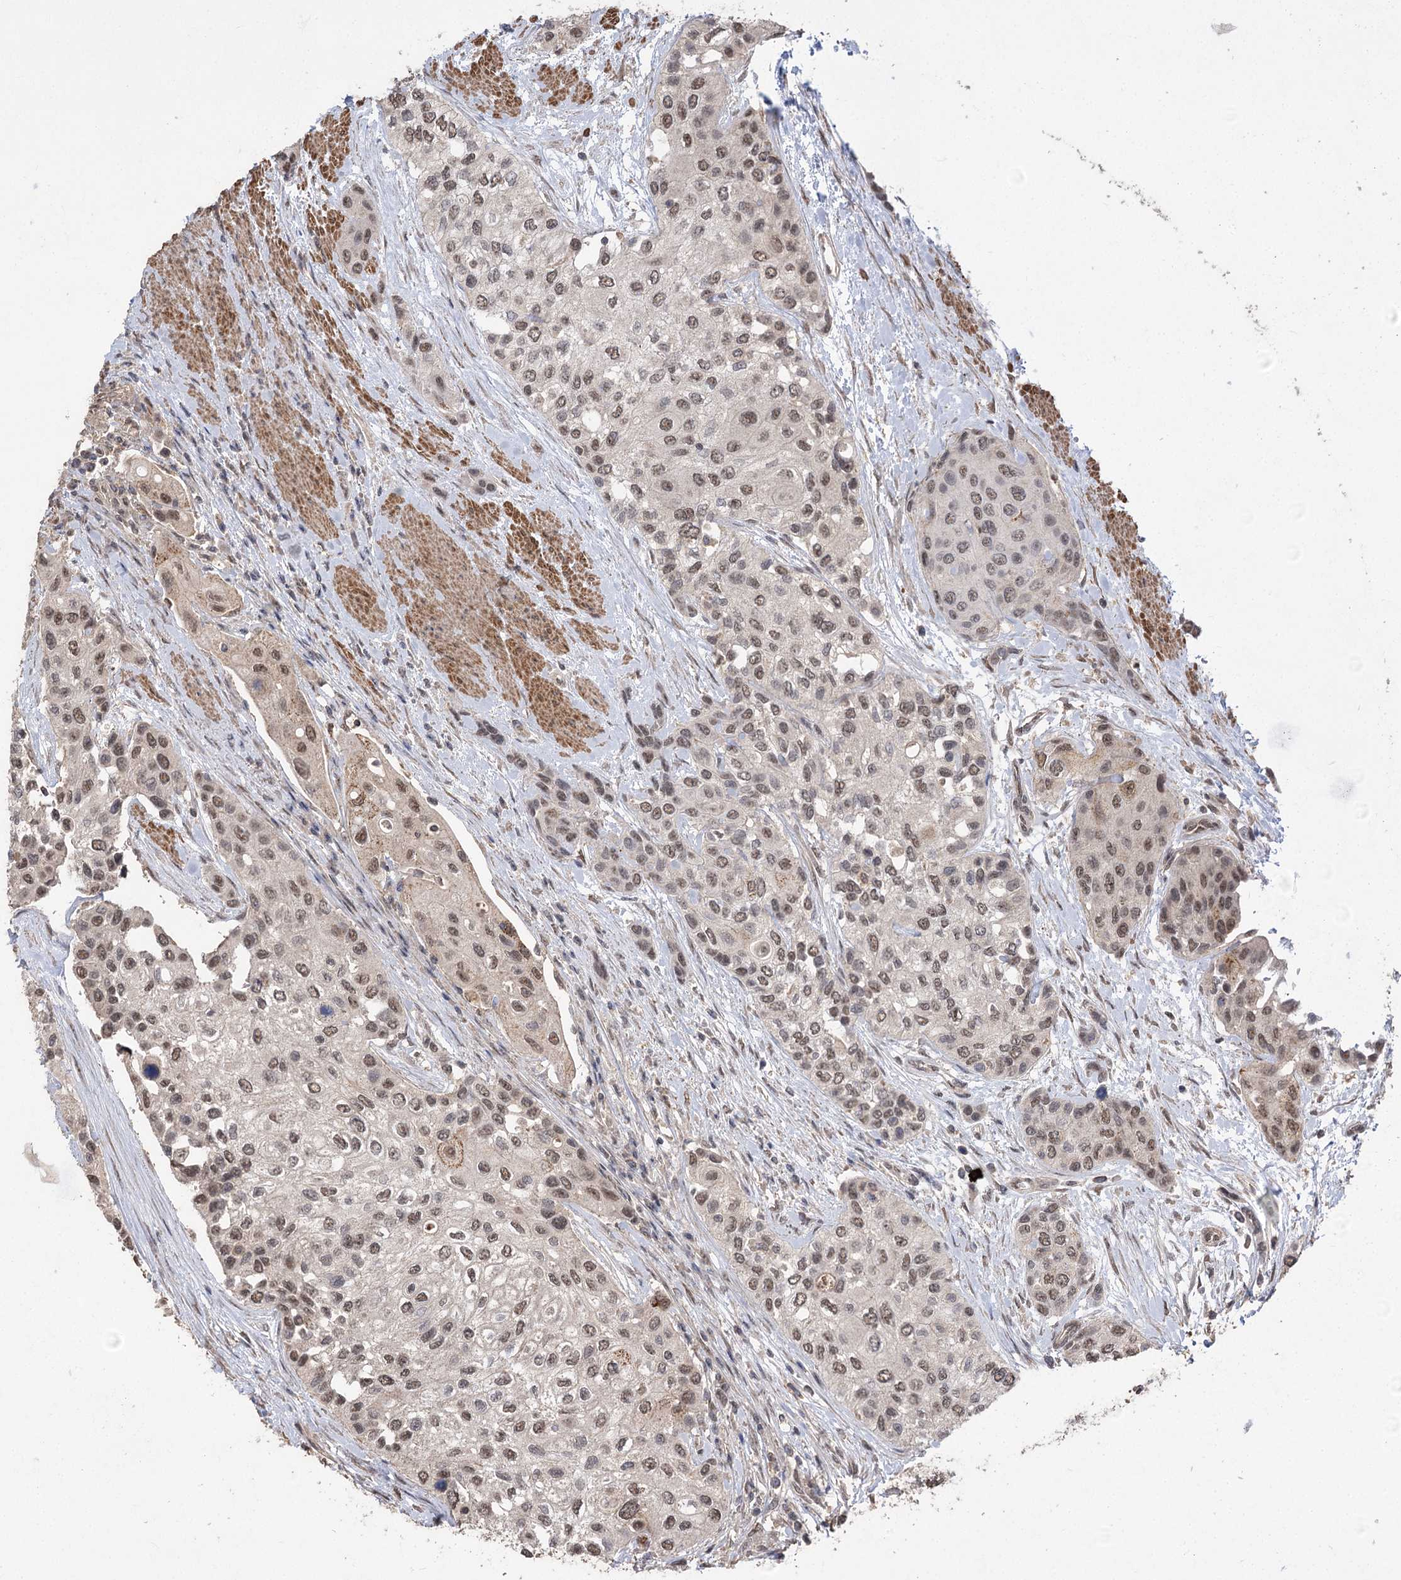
{"staining": {"intensity": "moderate", "quantity": ">75%", "location": "nuclear"}, "tissue": "urothelial cancer", "cell_type": "Tumor cells", "image_type": "cancer", "snomed": [{"axis": "morphology", "description": "Normal tissue, NOS"}, {"axis": "morphology", "description": "Urothelial carcinoma, High grade"}, {"axis": "topography", "description": "Vascular tissue"}, {"axis": "topography", "description": "Urinary bladder"}], "caption": "High-power microscopy captured an immunohistochemistry image of urothelial cancer, revealing moderate nuclear expression in about >75% of tumor cells.", "gene": "TENM2", "patient": {"sex": "female", "age": 56}}